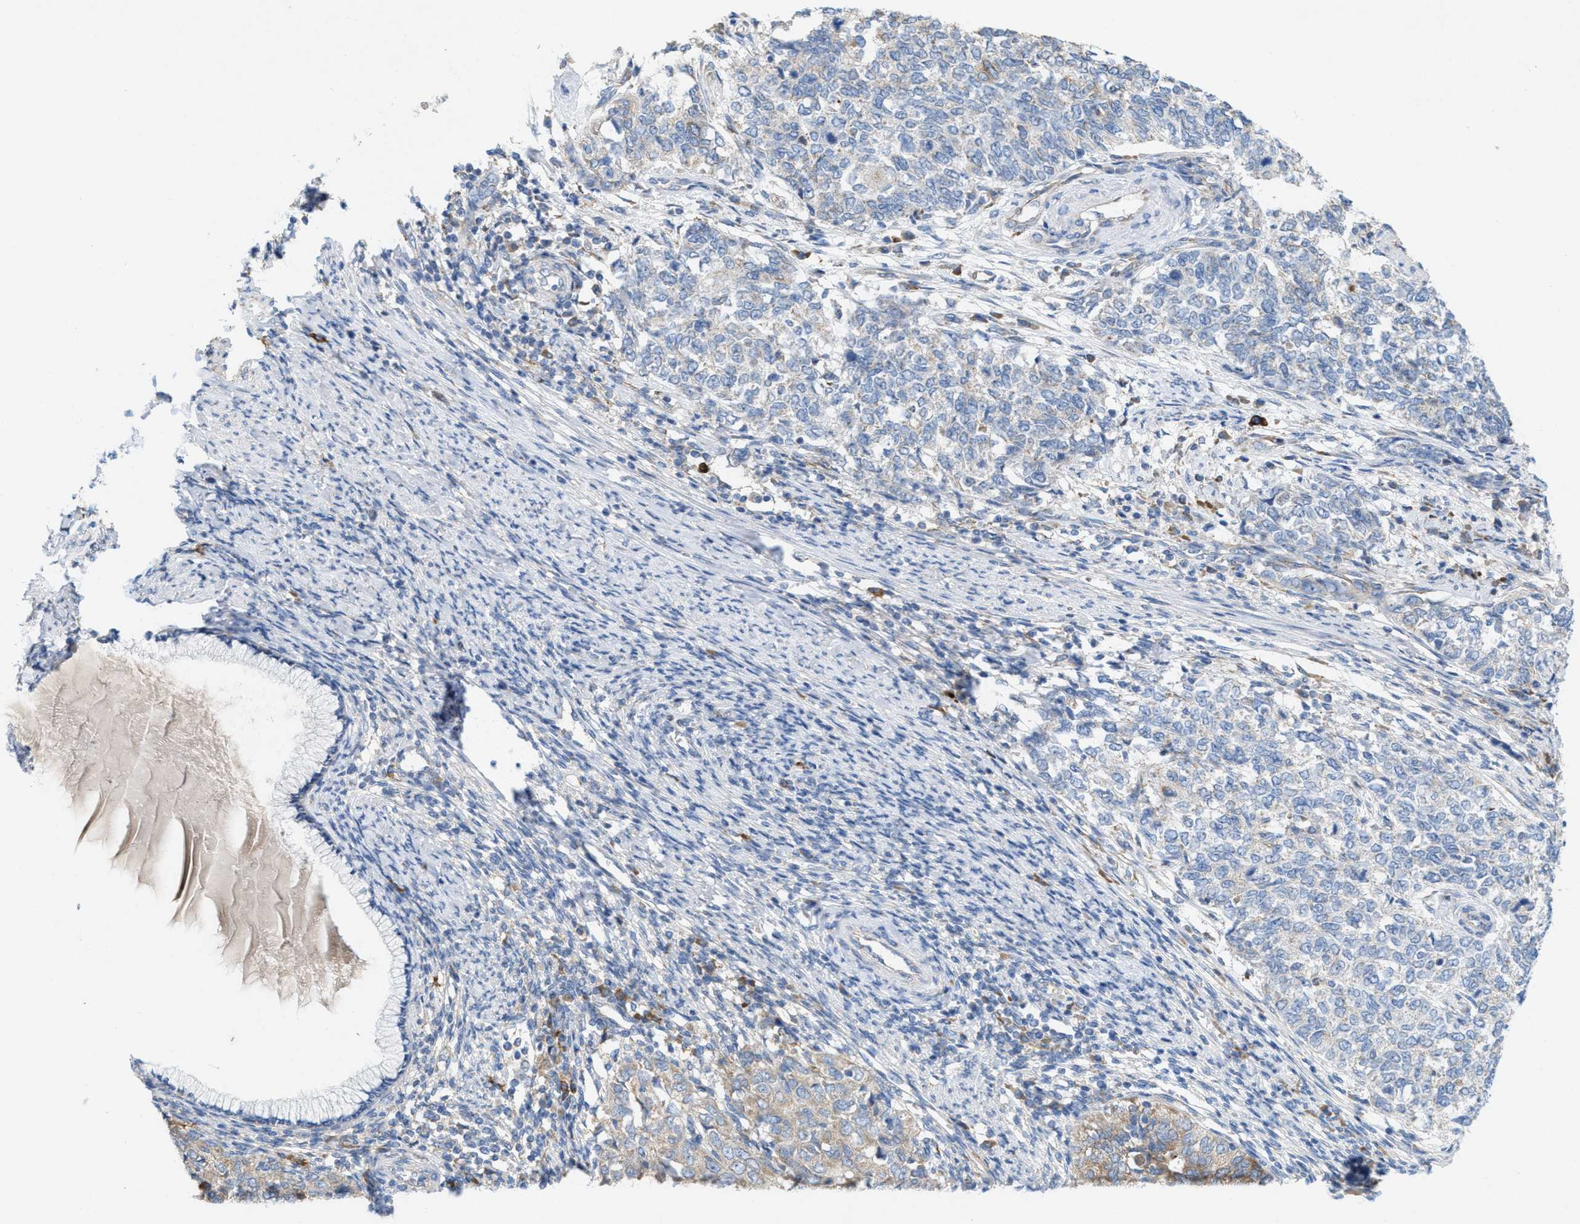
{"staining": {"intensity": "negative", "quantity": "none", "location": "none"}, "tissue": "cervical cancer", "cell_type": "Tumor cells", "image_type": "cancer", "snomed": [{"axis": "morphology", "description": "Squamous cell carcinoma, NOS"}, {"axis": "topography", "description": "Cervix"}], "caption": "High power microscopy micrograph of an immunohistochemistry photomicrograph of cervical cancer, revealing no significant staining in tumor cells.", "gene": "DYNC2I1", "patient": {"sex": "female", "age": 63}}